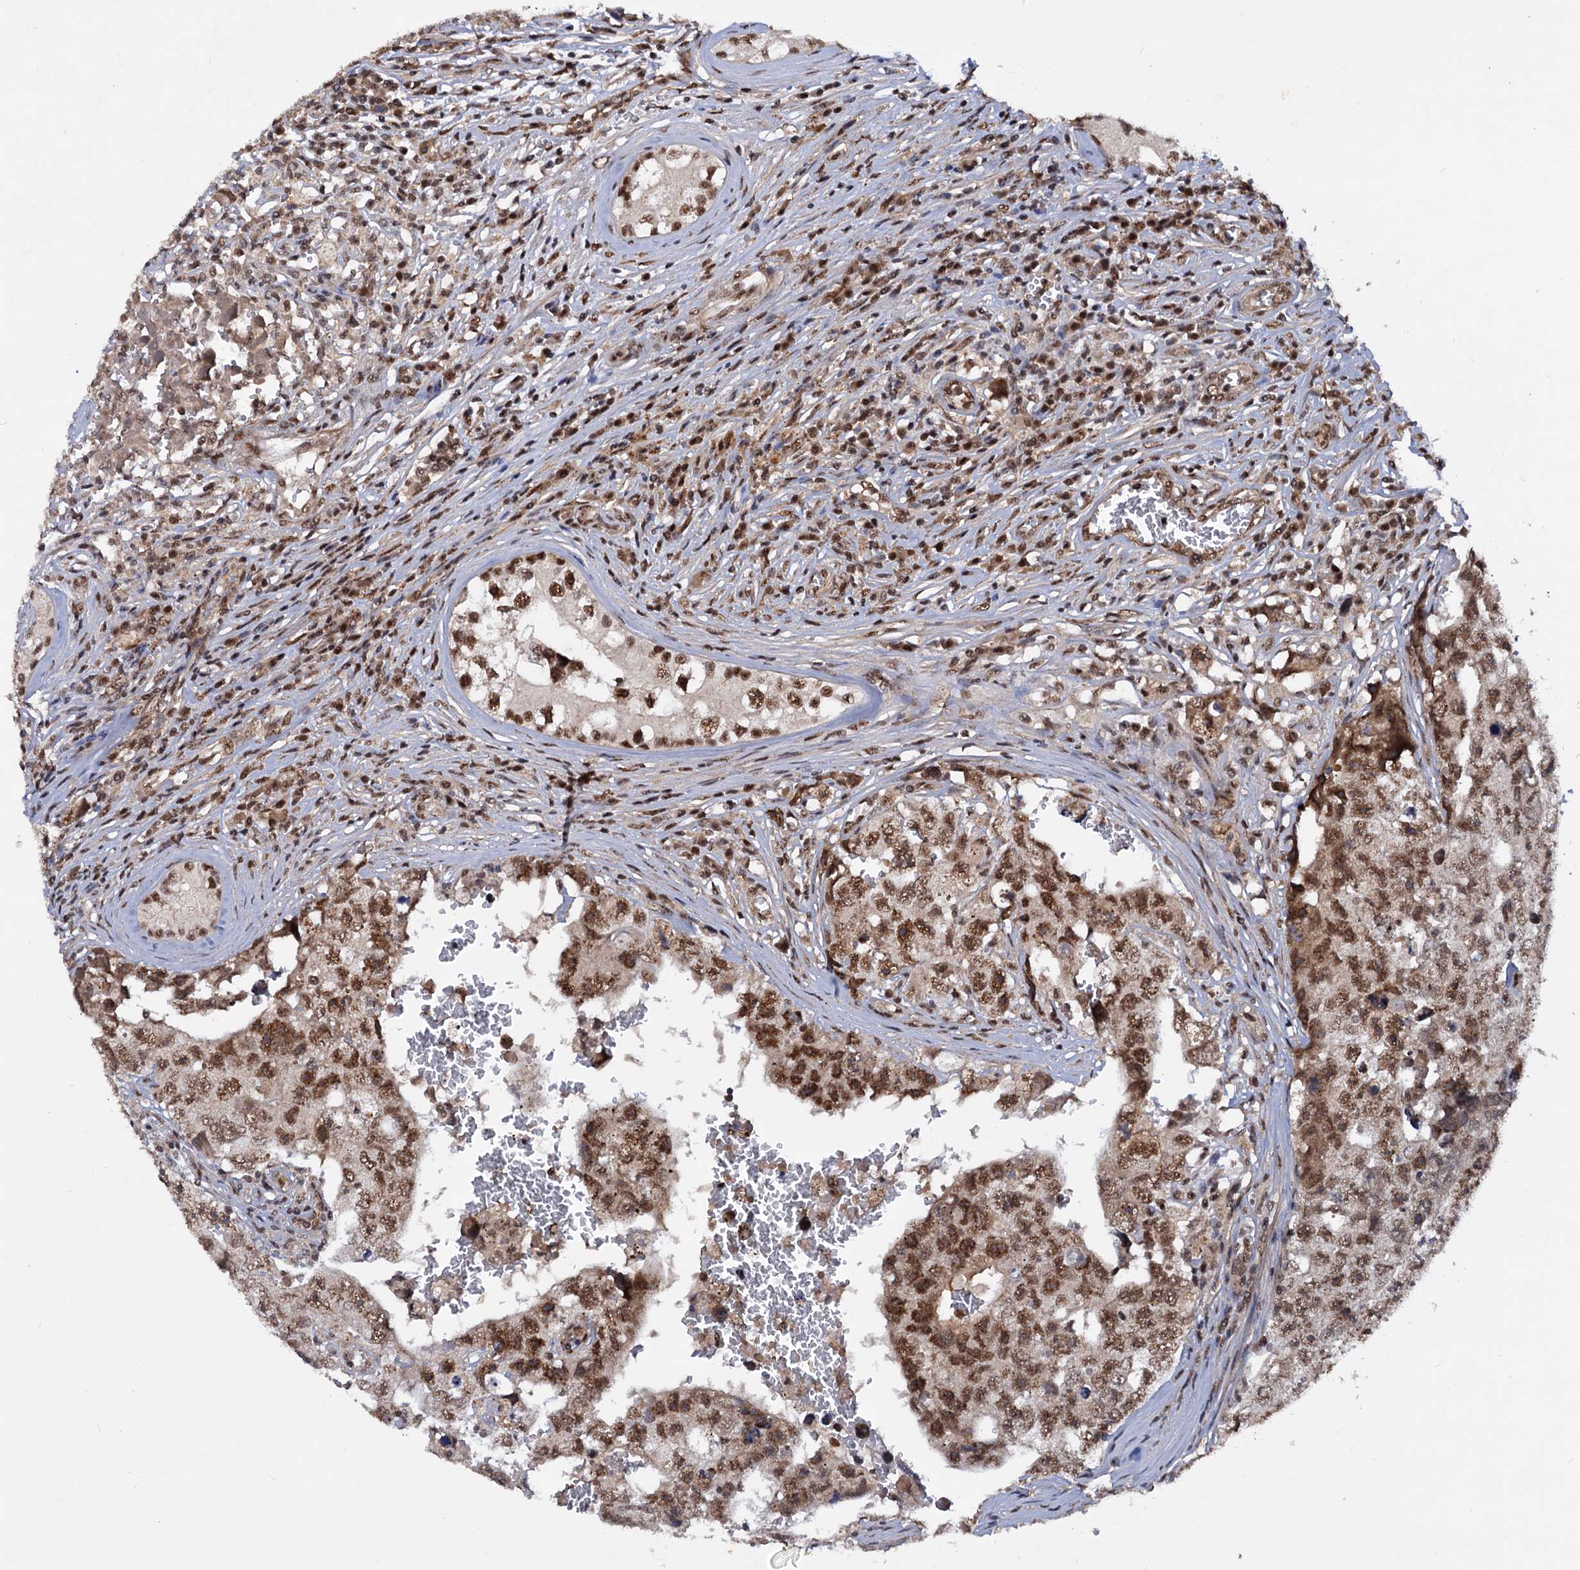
{"staining": {"intensity": "strong", "quantity": ">75%", "location": "nuclear"}, "tissue": "testis cancer", "cell_type": "Tumor cells", "image_type": "cancer", "snomed": [{"axis": "morphology", "description": "Carcinoma, Embryonal, NOS"}, {"axis": "topography", "description": "Testis"}], "caption": "Protein analysis of testis cancer (embryonal carcinoma) tissue demonstrates strong nuclear staining in approximately >75% of tumor cells. (DAB = brown stain, brightfield microscopy at high magnification).", "gene": "TBC1D12", "patient": {"sex": "male", "age": 17}}